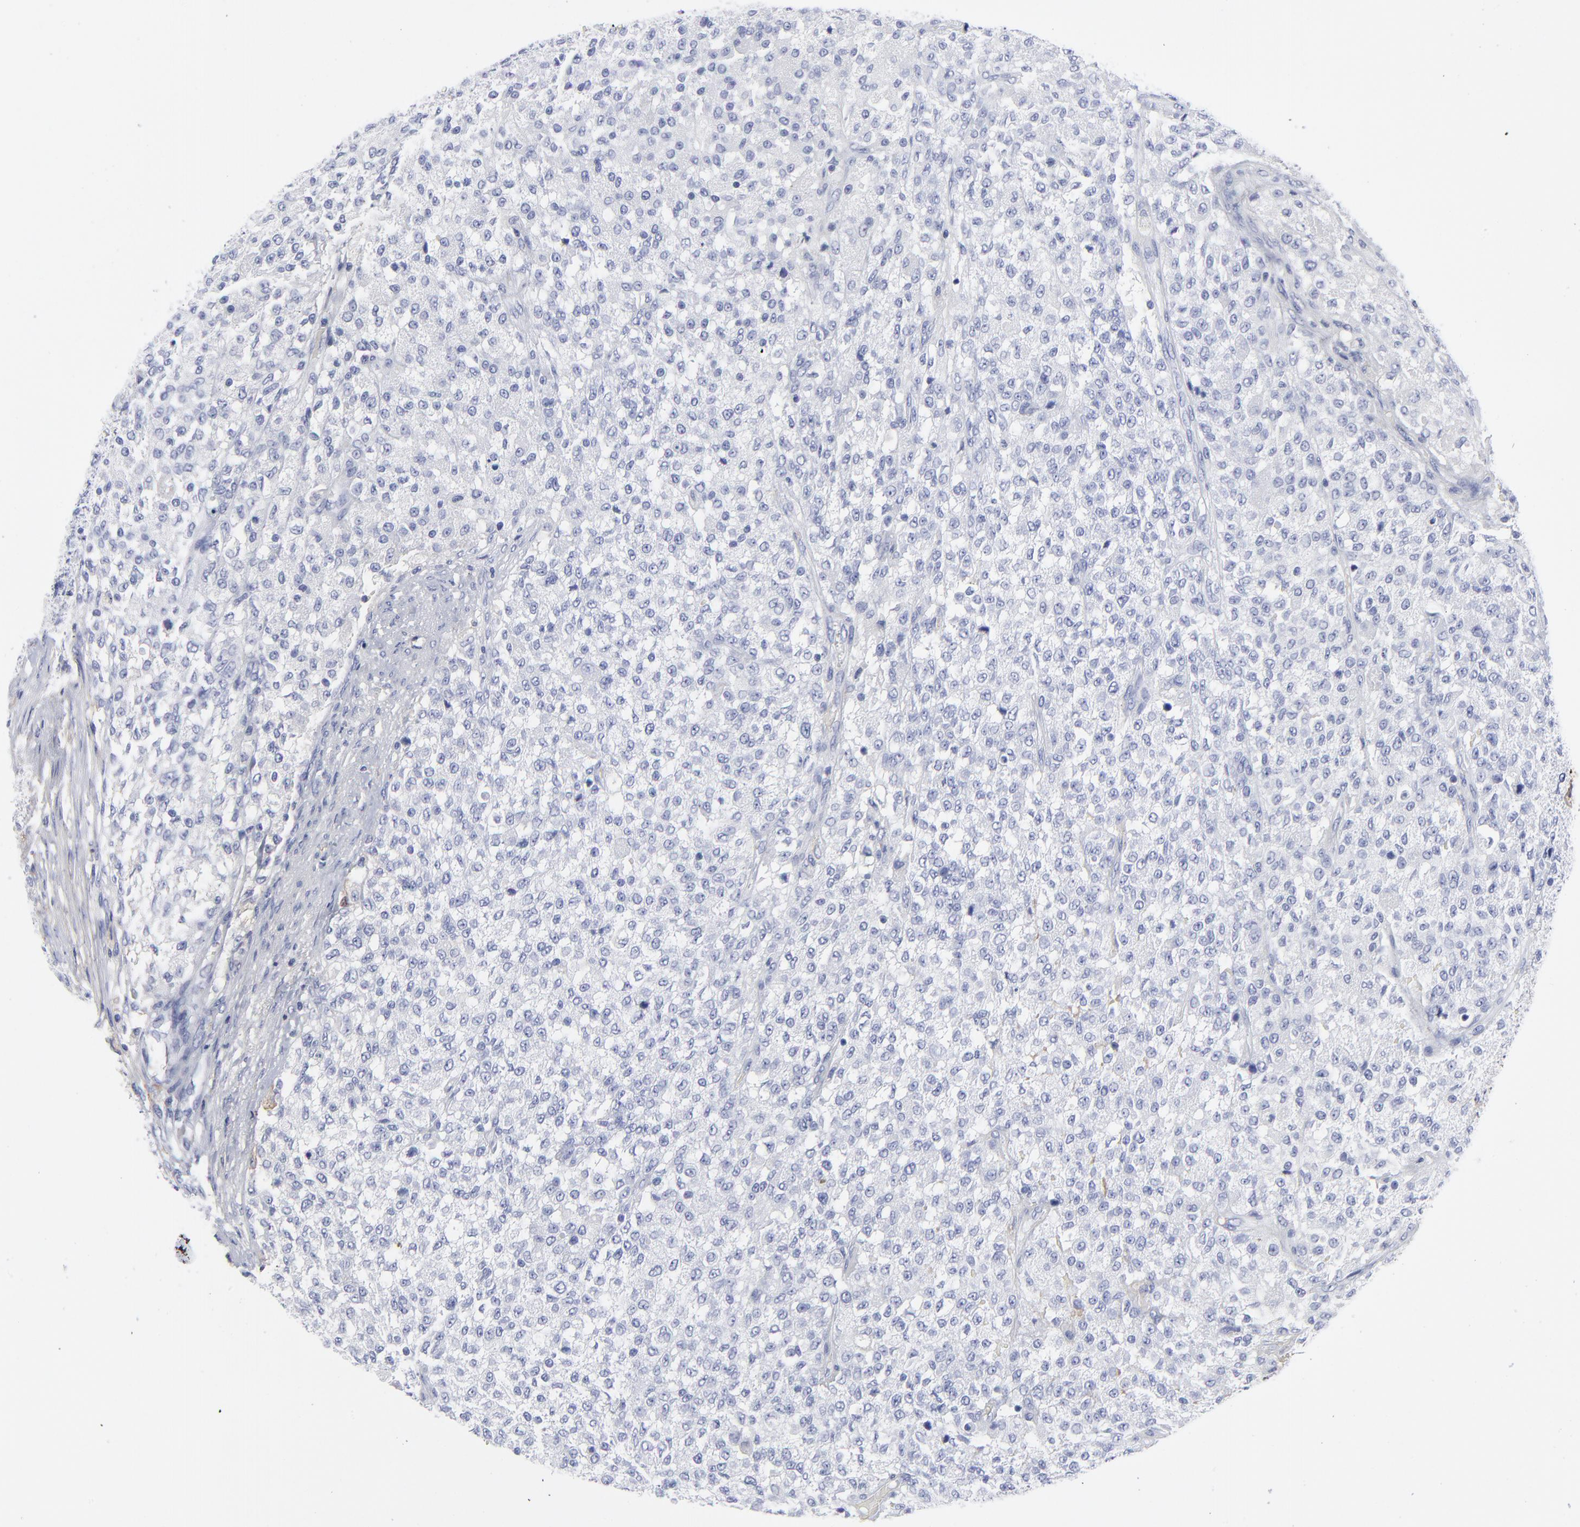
{"staining": {"intensity": "negative", "quantity": "none", "location": "none"}, "tissue": "testis cancer", "cell_type": "Tumor cells", "image_type": "cancer", "snomed": [{"axis": "morphology", "description": "Seminoma, NOS"}, {"axis": "topography", "description": "Testis"}], "caption": "IHC image of testis cancer (seminoma) stained for a protein (brown), which displays no staining in tumor cells.", "gene": "DCN", "patient": {"sex": "male", "age": 59}}